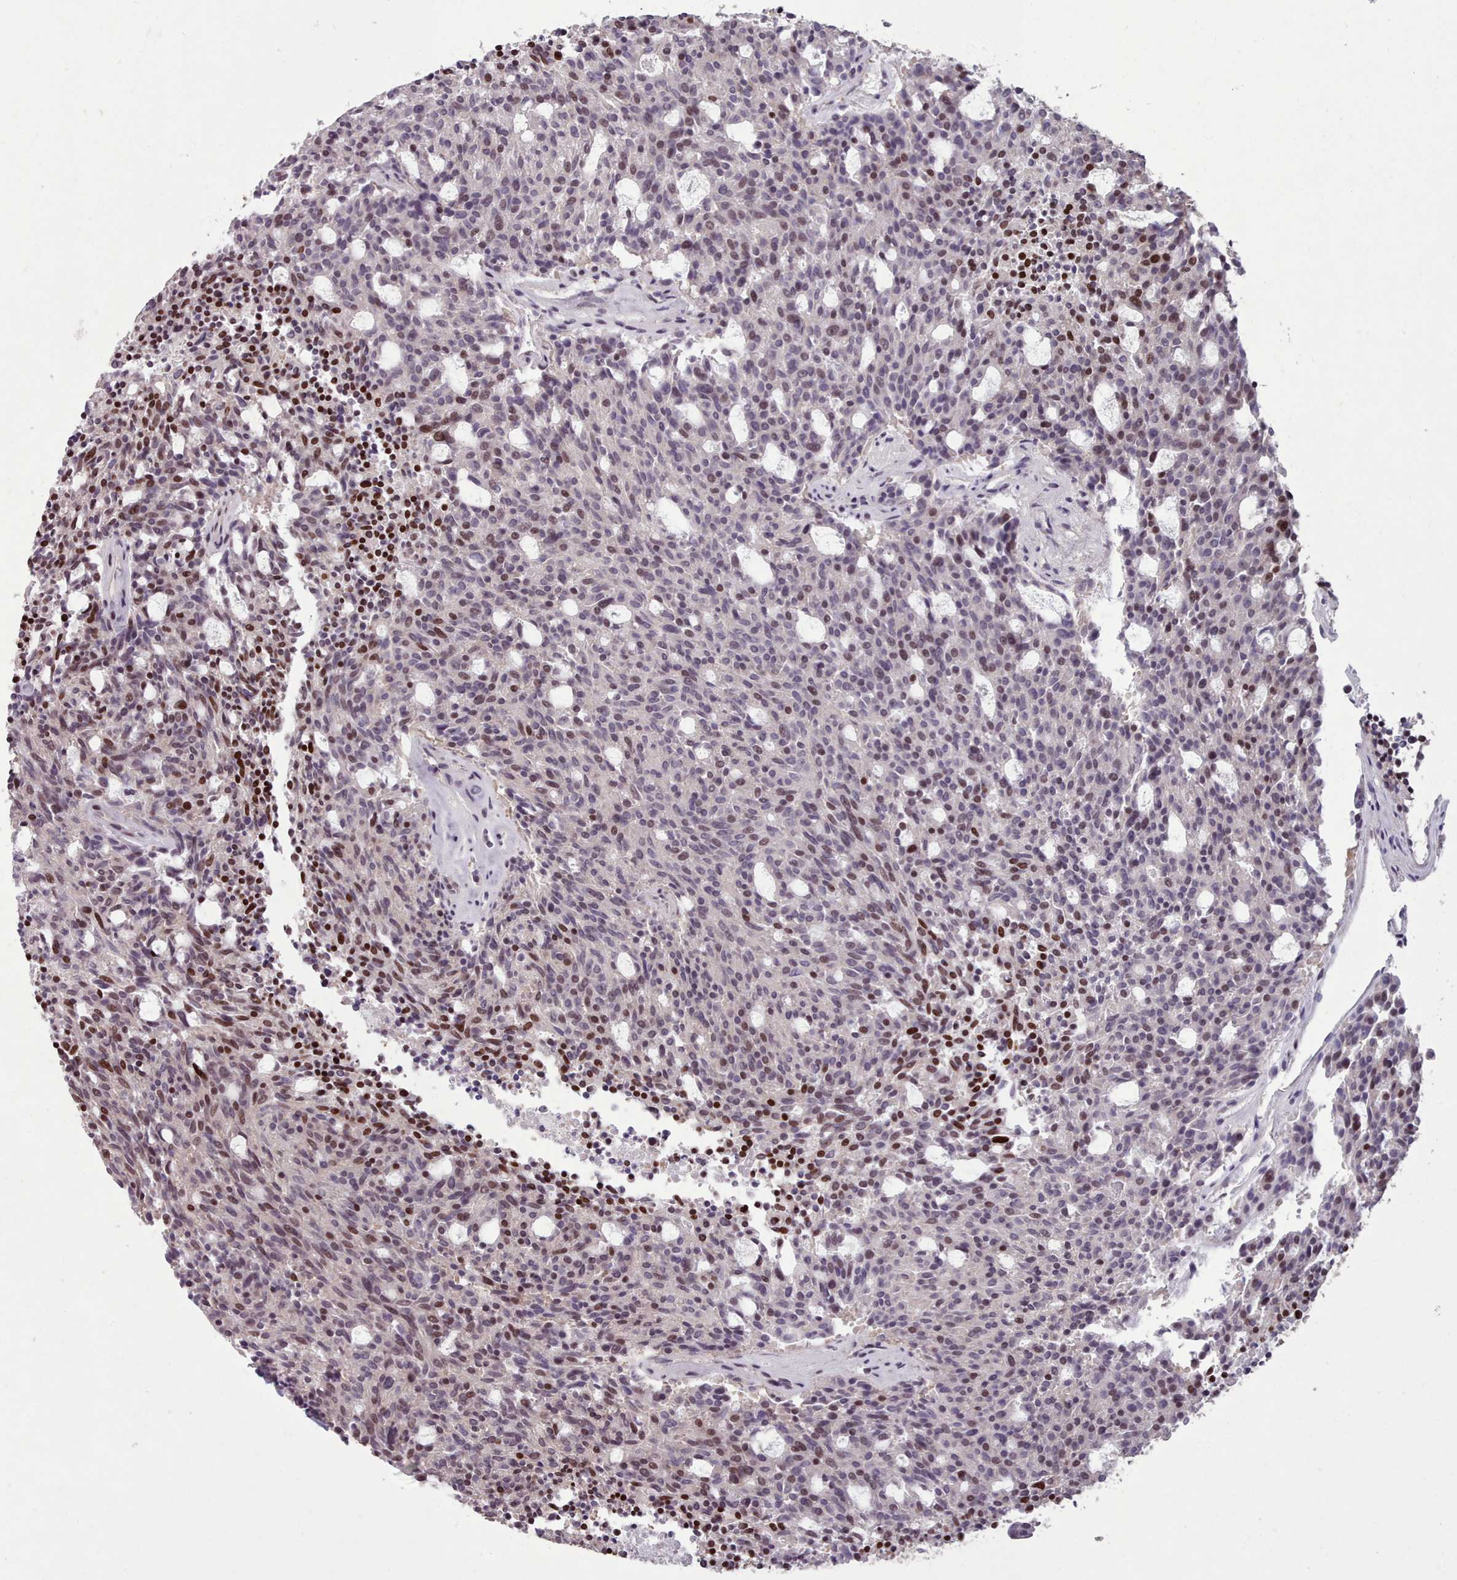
{"staining": {"intensity": "moderate", "quantity": "<25%", "location": "nuclear"}, "tissue": "carcinoid", "cell_type": "Tumor cells", "image_type": "cancer", "snomed": [{"axis": "morphology", "description": "Carcinoid, malignant, NOS"}, {"axis": "topography", "description": "Pancreas"}], "caption": "Protein analysis of carcinoid tissue shows moderate nuclear staining in approximately <25% of tumor cells.", "gene": "ENSA", "patient": {"sex": "female", "age": 54}}